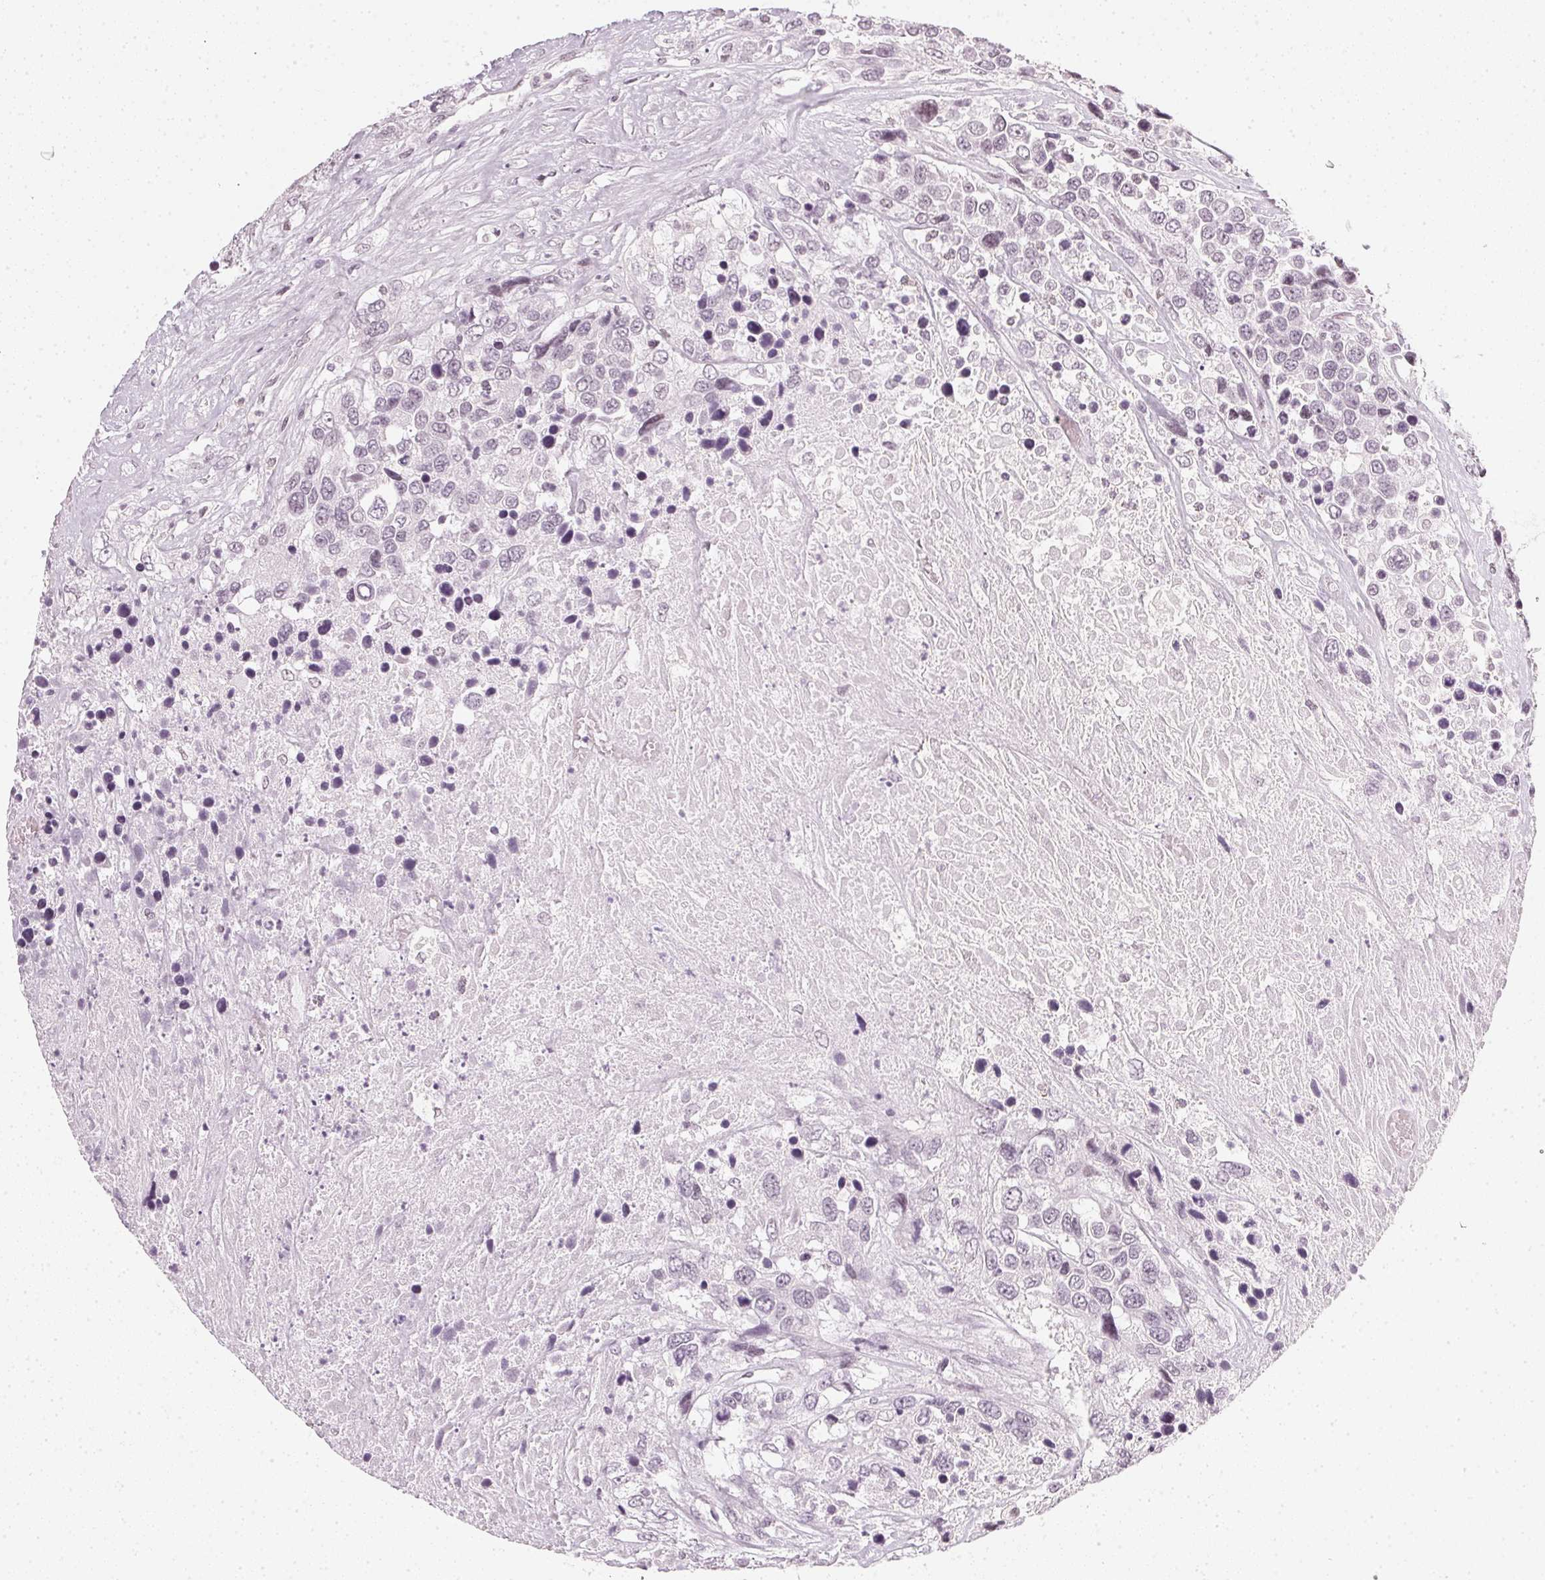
{"staining": {"intensity": "negative", "quantity": "none", "location": "none"}, "tissue": "urothelial cancer", "cell_type": "Tumor cells", "image_type": "cancer", "snomed": [{"axis": "morphology", "description": "Urothelial carcinoma, High grade"}, {"axis": "topography", "description": "Urinary bladder"}], "caption": "IHC micrograph of urothelial cancer stained for a protein (brown), which displays no positivity in tumor cells.", "gene": "DNAJC6", "patient": {"sex": "female", "age": 70}}